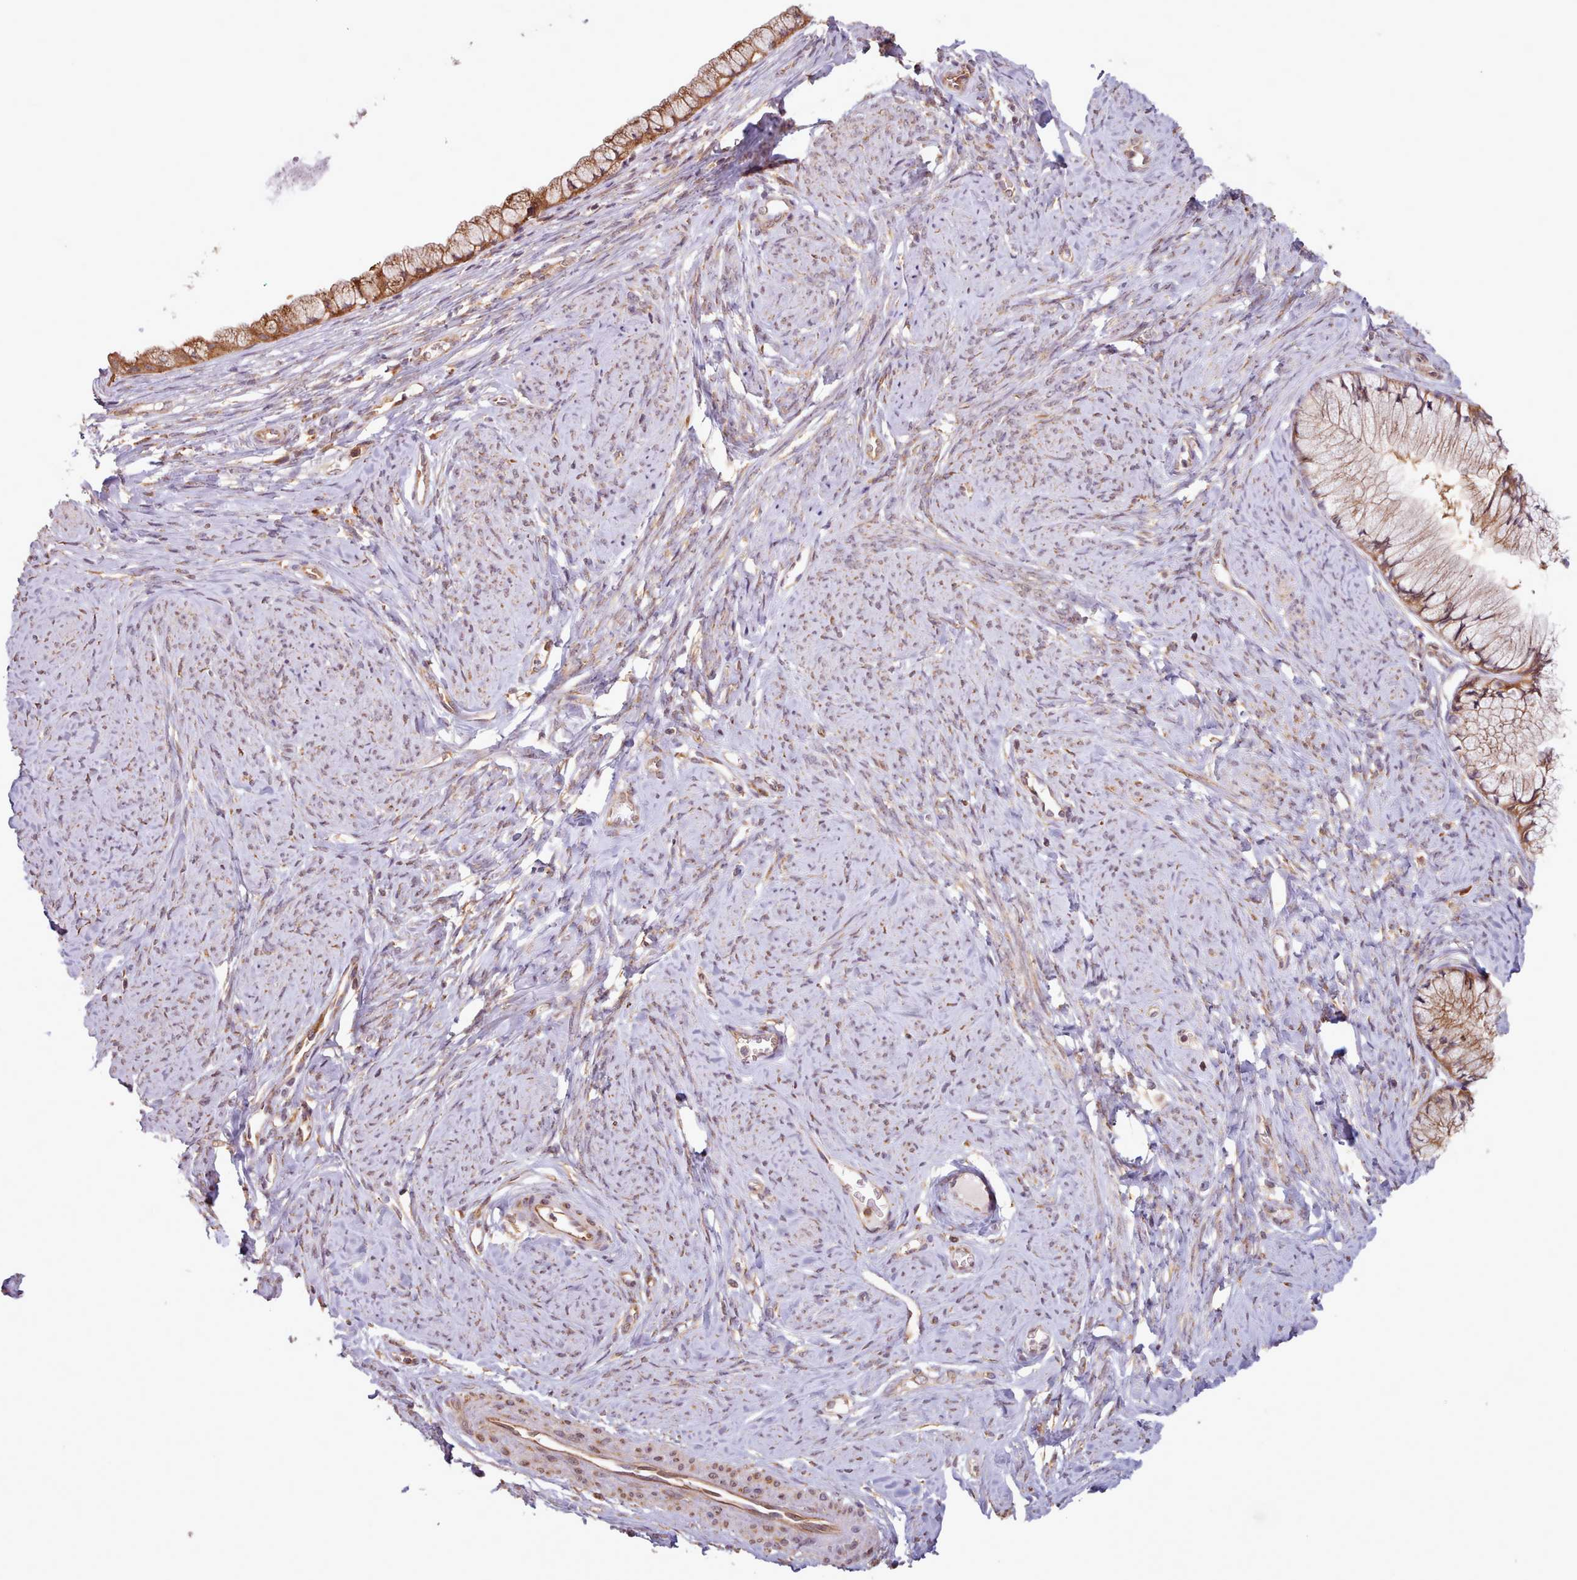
{"staining": {"intensity": "strong", "quantity": ">75%", "location": "cytoplasmic/membranous"}, "tissue": "cervix", "cell_type": "Glandular cells", "image_type": "normal", "snomed": [{"axis": "morphology", "description": "Normal tissue, NOS"}, {"axis": "topography", "description": "Cervix"}], "caption": "Brown immunohistochemical staining in unremarkable cervix shows strong cytoplasmic/membranous expression in approximately >75% of glandular cells. Immunohistochemistry stains the protein in brown and the nuclei are stained blue.", "gene": "CRYBG1", "patient": {"sex": "female", "age": 42}}